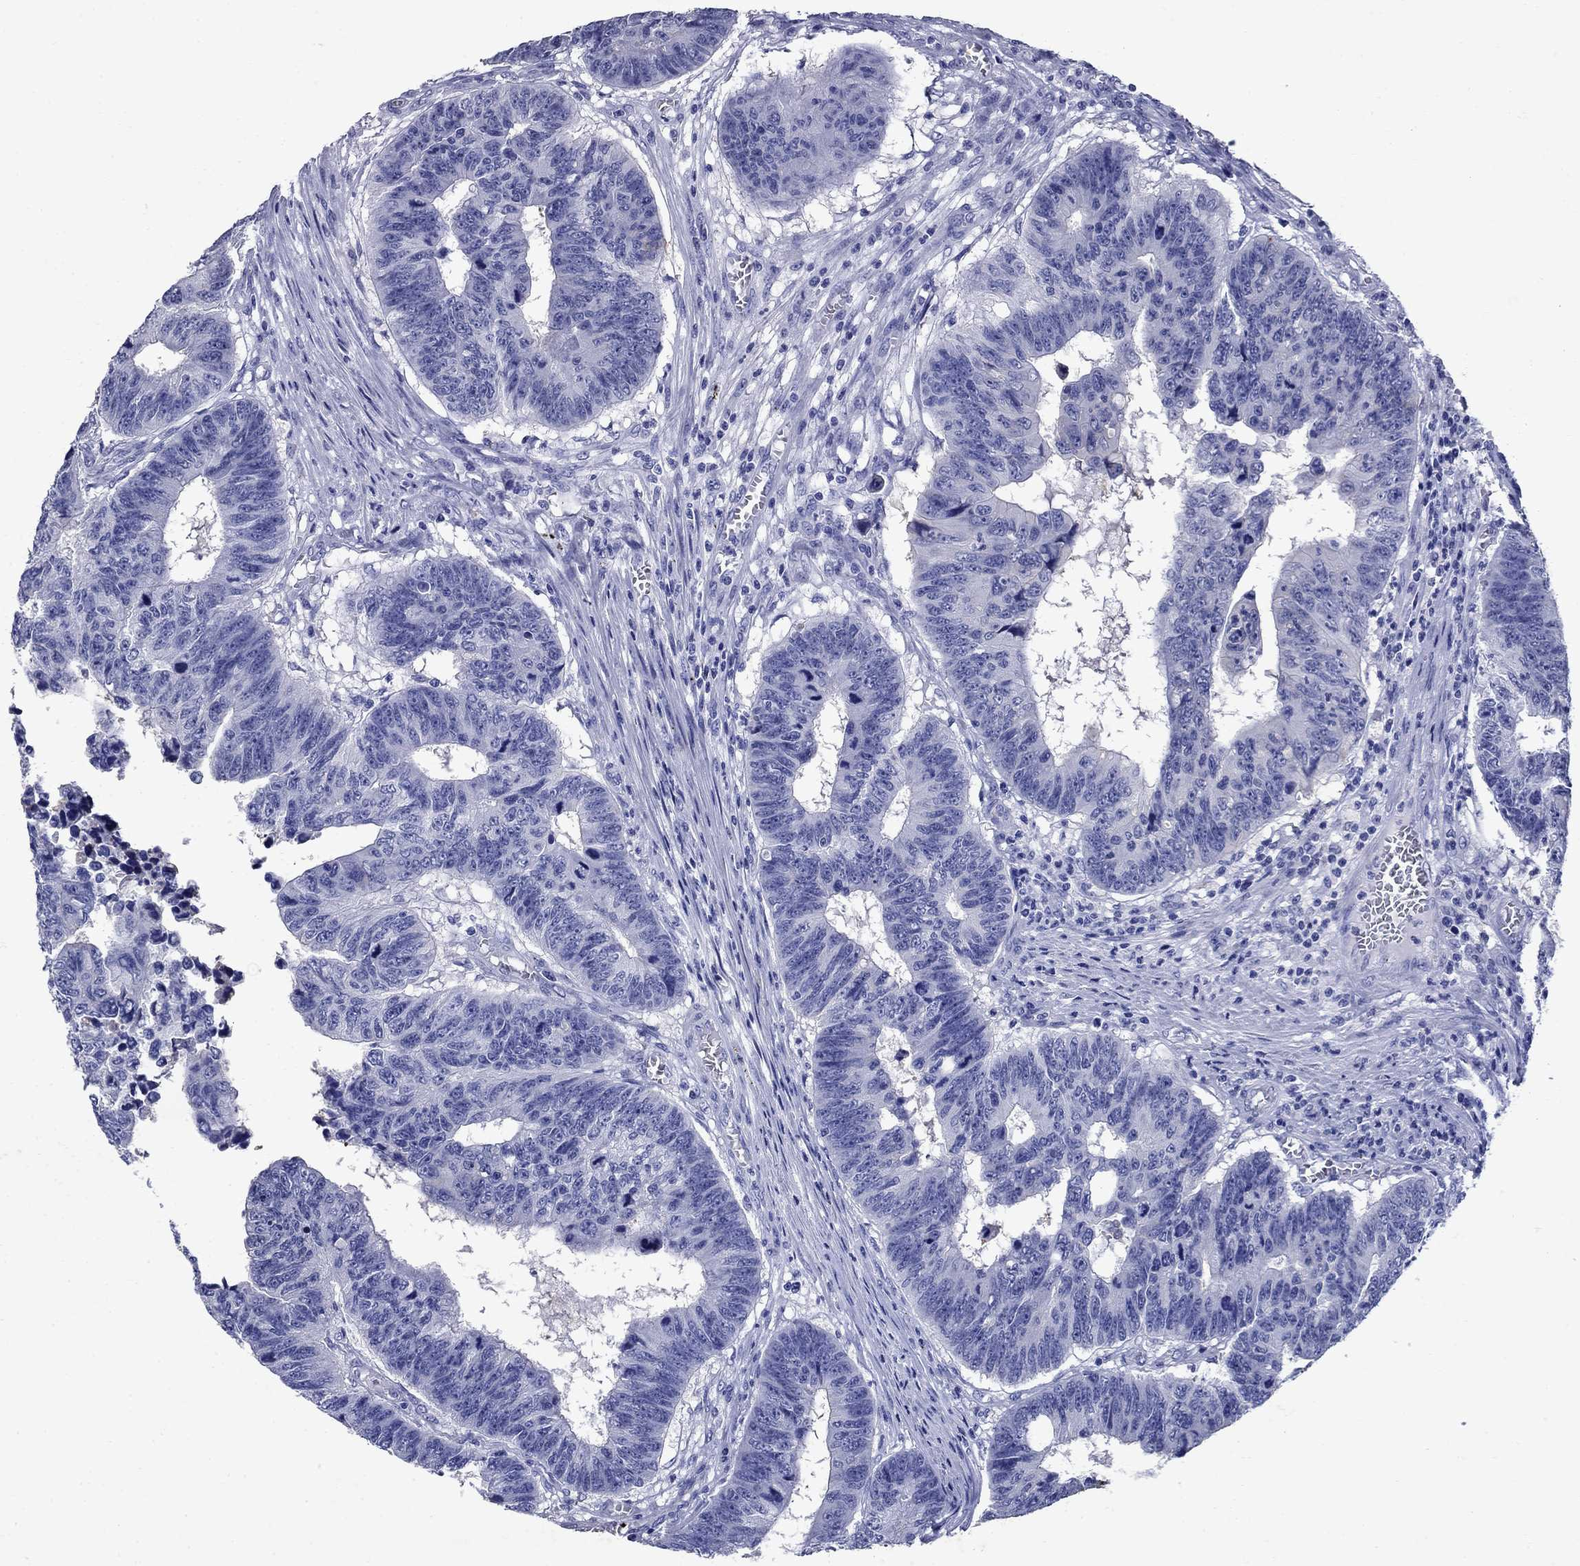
{"staining": {"intensity": "negative", "quantity": "none", "location": "none"}, "tissue": "colorectal cancer", "cell_type": "Tumor cells", "image_type": "cancer", "snomed": [{"axis": "morphology", "description": "Adenocarcinoma, NOS"}, {"axis": "topography", "description": "Appendix"}, {"axis": "topography", "description": "Colon"}, {"axis": "topography", "description": "Cecum"}, {"axis": "topography", "description": "Colon asc"}], "caption": "An IHC micrograph of adenocarcinoma (colorectal) is shown. There is no staining in tumor cells of adenocarcinoma (colorectal). (DAB immunohistochemistry visualized using brightfield microscopy, high magnification).", "gene": "CD1A", "patient": {"sex": "female", "age": 85}}